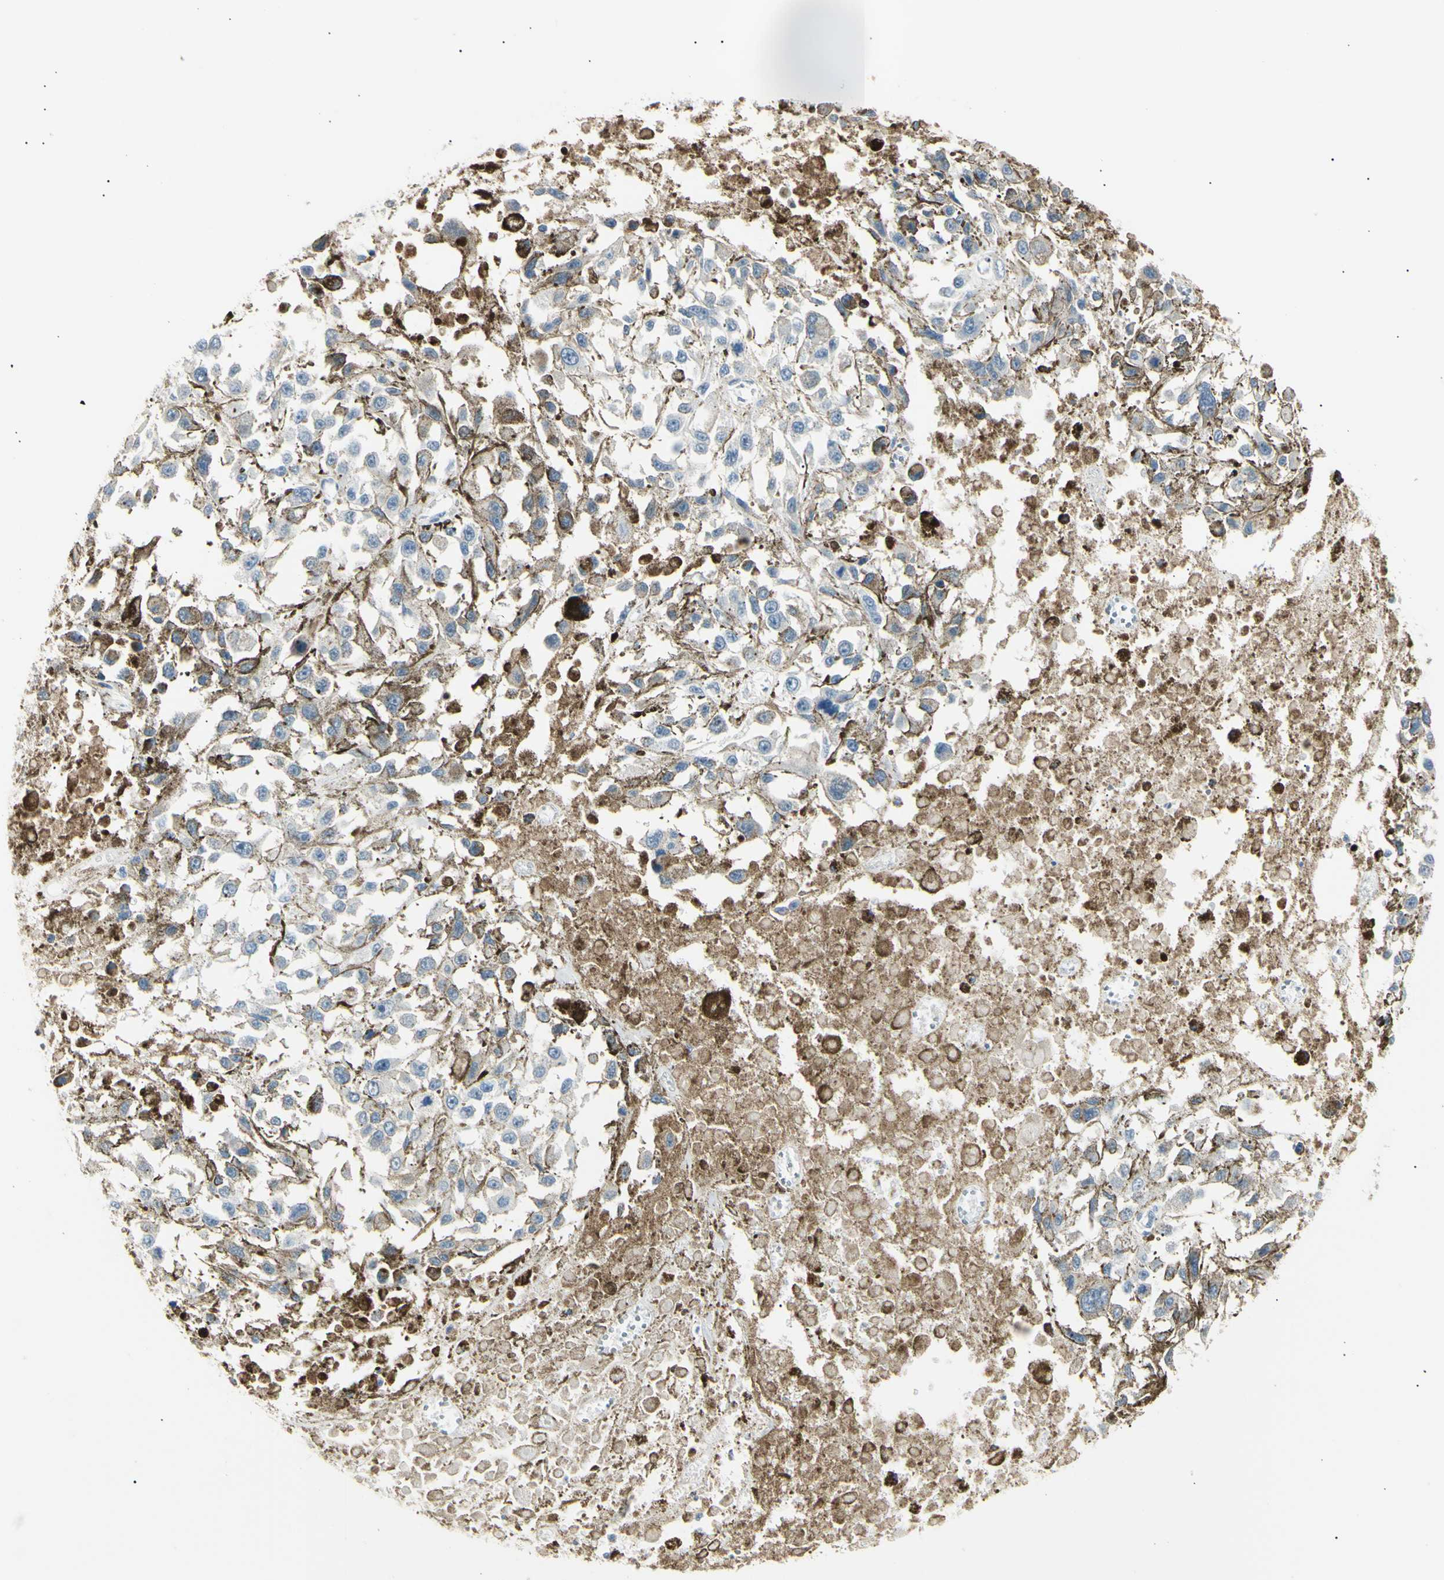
{"staining": {"intensity": "weak", "quantity": "<25%", "location": "cytoplasmic/membranous"}, "tissue": "melanoma", "cell_type": "Tumor cells", "image_type": "cancer", "snomed": [{"axis": "morphology", "description": "Malignant melanoma, Metastatic site"}, {"axis": "topography", "description": "Lymph node"}], "caption": "Tumor cells show no significant protein positivity in malignant melanoma (metastatic site).", "gene": "LHPP", "patient": {"sex": "male", "age": 59}}